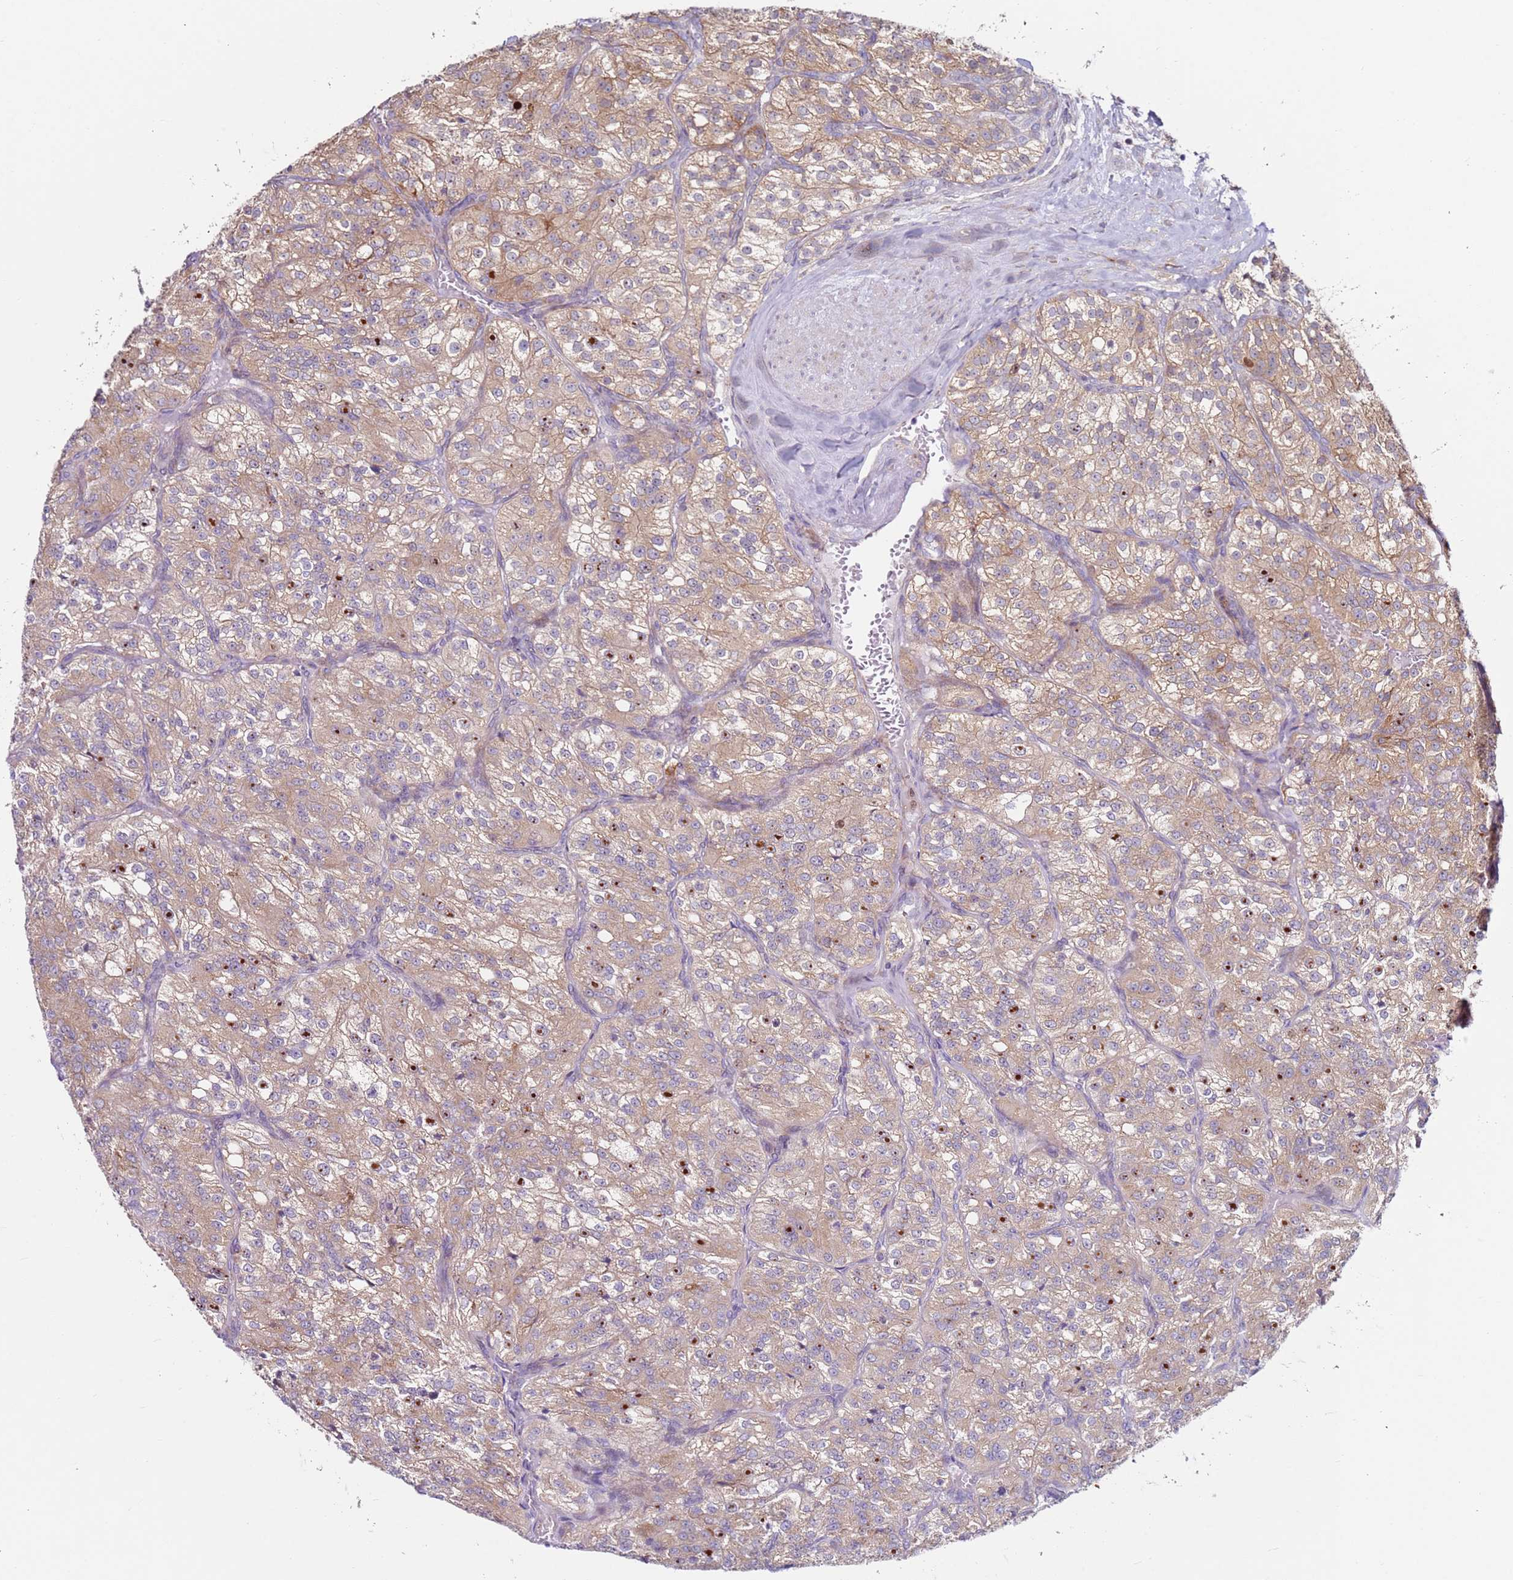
{"staining": {"intensity": "weak", "quantity": ">75%", "location": "cytoplasmic/membranous"}, "tissue": "renal cancer", "cell_type": "Tumor cells", "image_type": "cancer", "snomed": [{"axis": "morphology", "description": "Adenocarcinoma, NOS"}, {"axis": "topography", "description": "Kidney"}], "caption": "Immunohistochemistry (IHC) staining of renal cancer, which shows low levels of weak cytoplasmic/membranous expression in approximately >75% of tumor cells indicating weak cytoplasmic/membranous protein staining. The staining was performed using DAB (brown) for protein detection and nuclei were counterstained in hematoxylin (blue).", "gene": "CNOT9", "patient": {"sex": "female", "age": 63}}